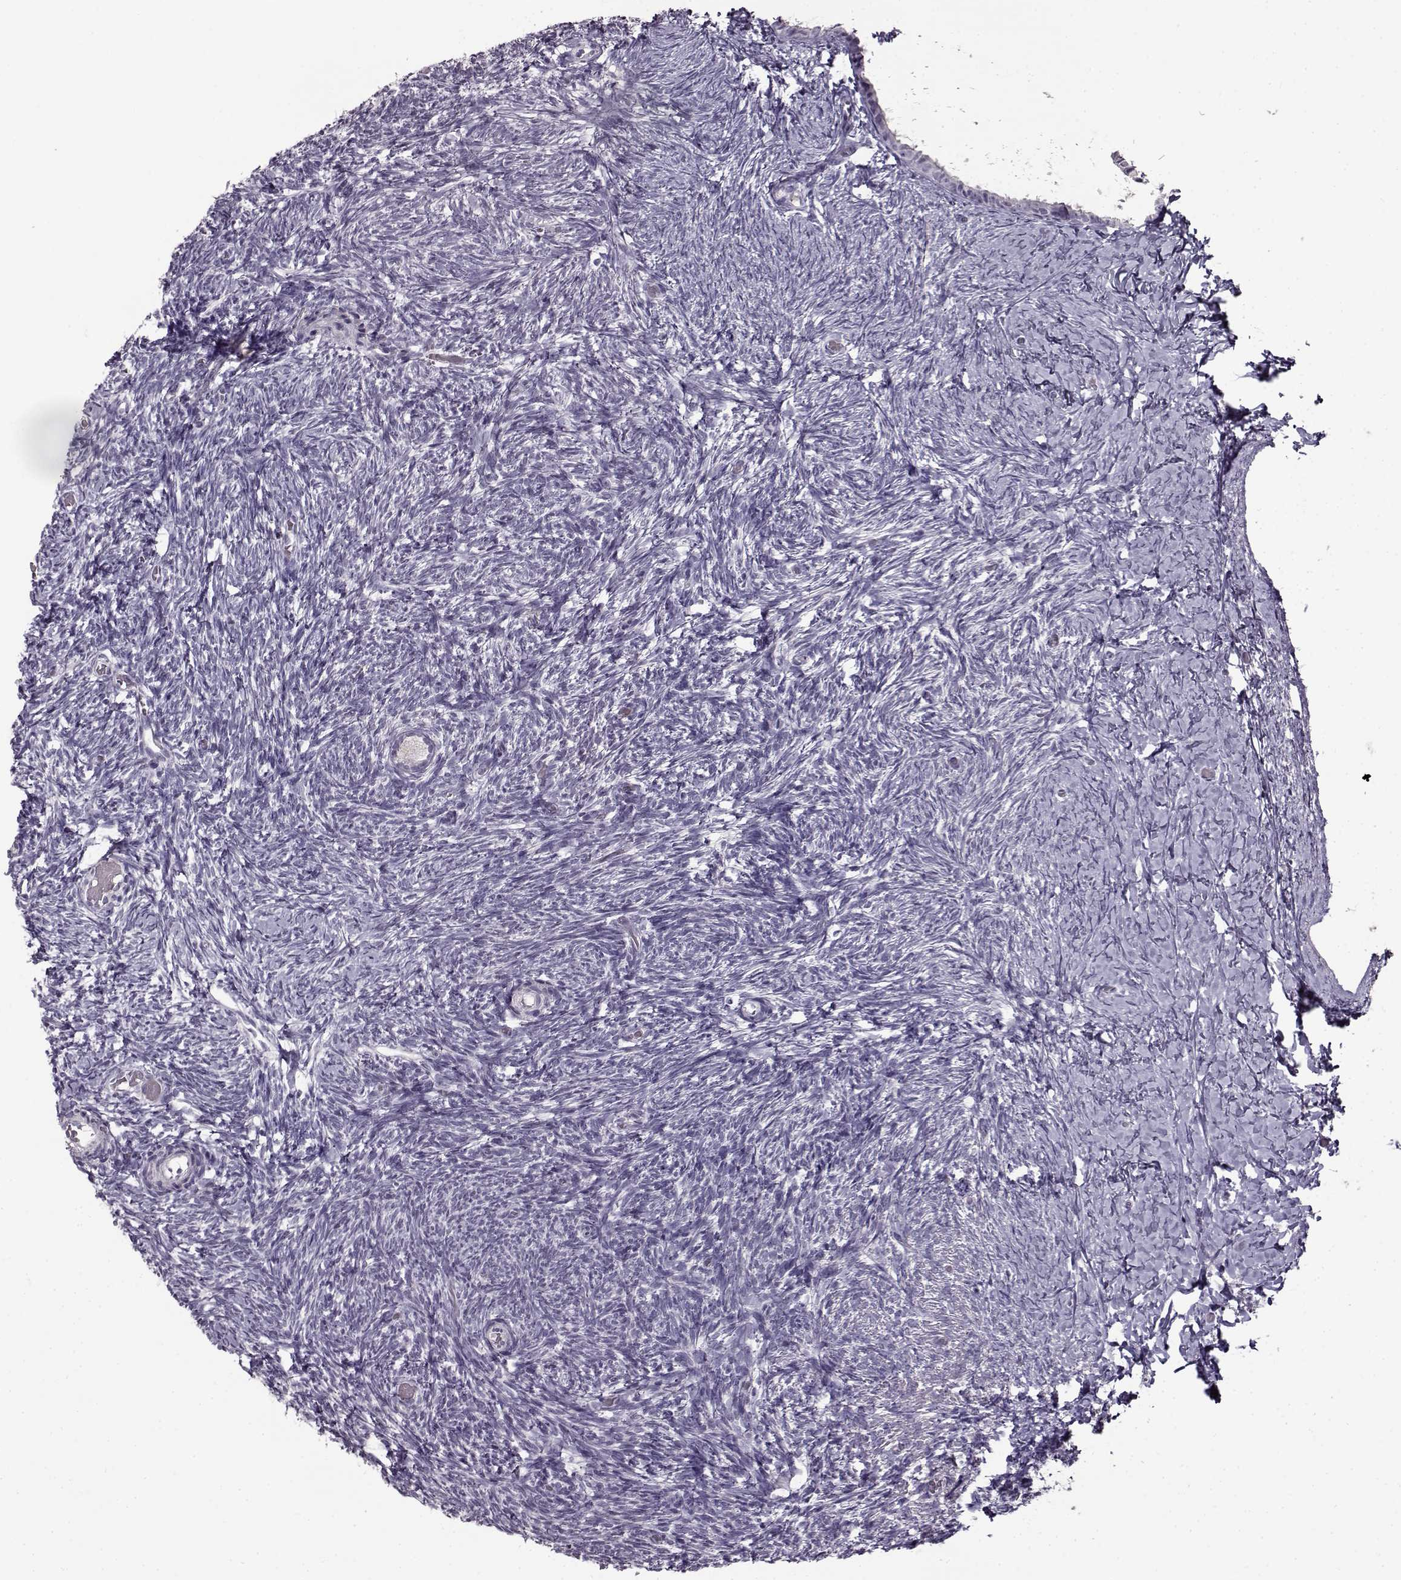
{"staining": {"intensity": "negative", "quantity": "none", "location": "none"}, "tissue": "ovary", "cell_type": "Follicle cells", "image_type": "normal", "snomed": [{"axis": "morphology", "description": "Normal tissue, NOS"}, {"axis": "topography", "description": "Ovary"}], "caption": "Immunohistochemical staining of normal ovary shows no significant expression in follicle cells.", "gene": "FSHB", "patient": {"sex": "female", "age": 39}}